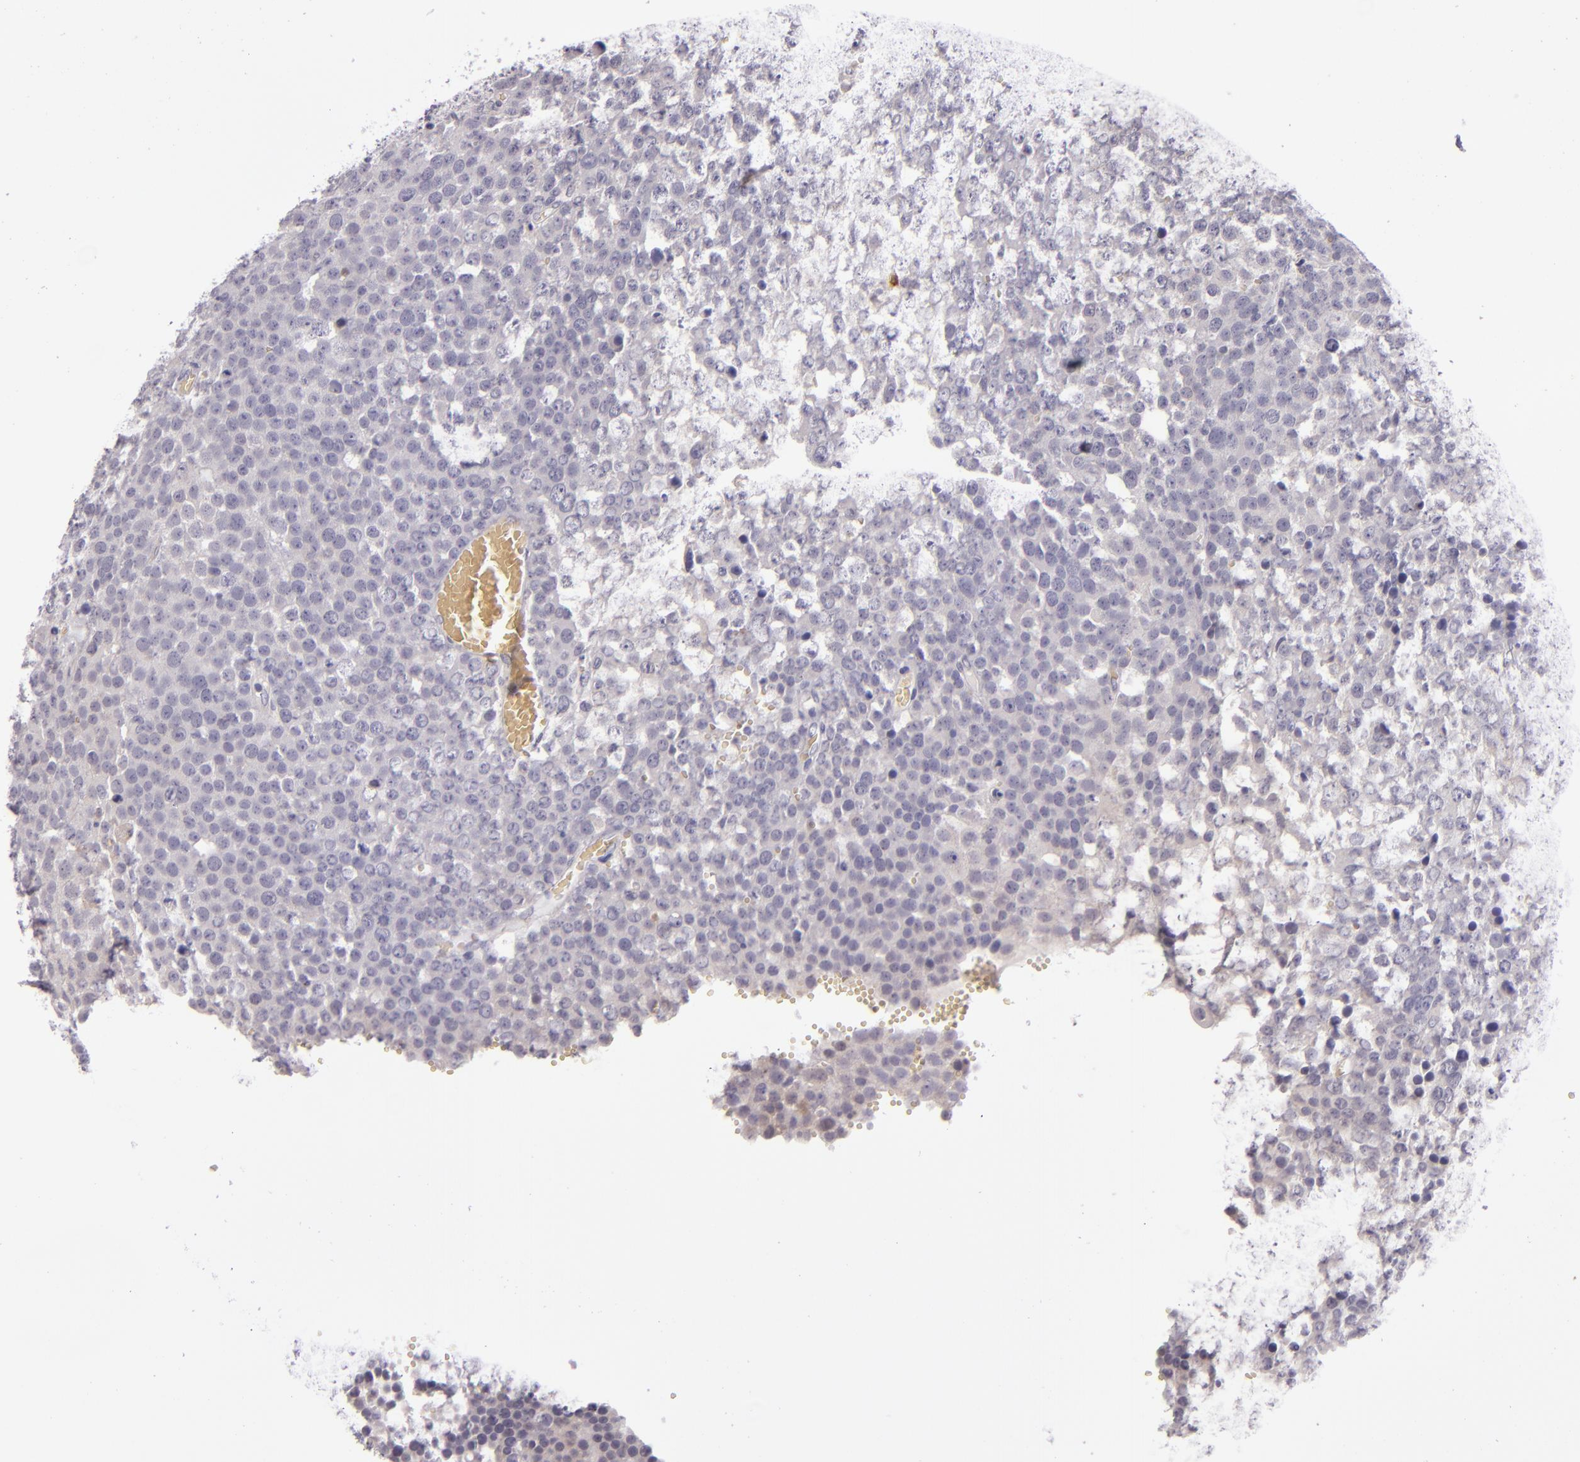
{"staining": {"intensity": "negative", "quantity": "none", "location": "none"}, "tissue": "testis cancer", "cell_type": "Tumor cells", "image_type": "cancer", "snomed": [{"axis": "morphology", "description": "Seminoma, NOS"}, {"axis": "topography", "description": "Testis"}], "caption": "The immunohistochemistry (IHC) micrograph has no significant positivity in tumor cells of testis seminoma tissue. (DAB (3,3'-diaminobenzidine) immunohistochemistry visualized using brightfield microscopy, high magnification).", "gene": "SNCB", "patient": {"sex": "male", "age": 71}}